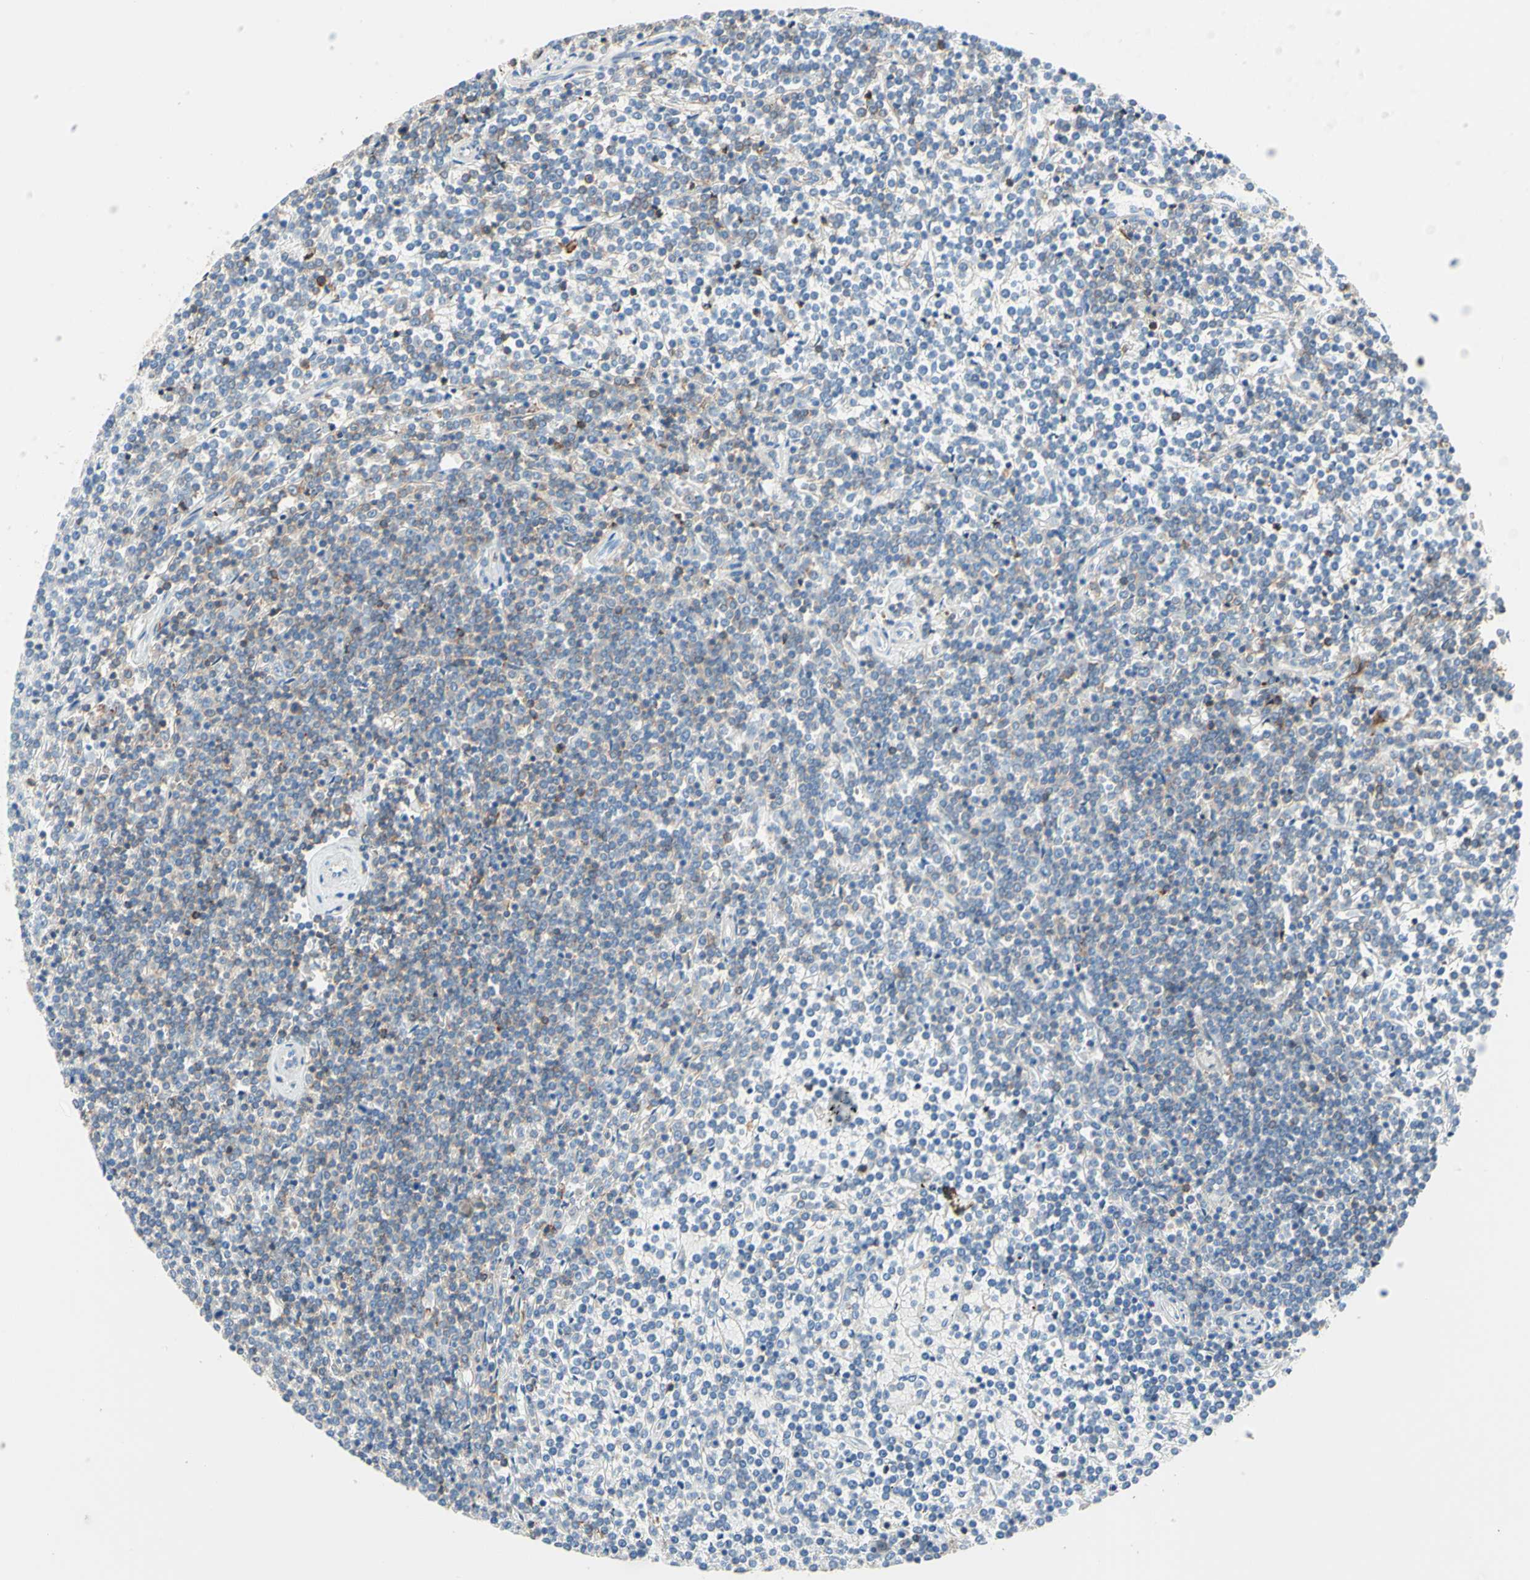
{"staining": {"intensity": "weak", "quantity": "25%-75%", "location": "cytoplasmic/membranous"}, "tissue": "lymphoma", "cell_type": "Tumor cells", "image_type": "cancer", "snomed": [{"axis": "morphology", "description": "Malignant lymphoma, non-Hodgkin's type, Low grade"}, {"axis": "topography", "description": "Spleen"}], "caption": "IHC image of neoplastic tissue: lymphoma stained using immunohistochemistry displays low levels of weak protein expression localized specifically in the cytoplasmic/membranous of tumor cells, appearing as a cytoplasmic/membranous brown color.", "gene": "SEMA4C", "patient": {"sex": "female", "age": 19}}